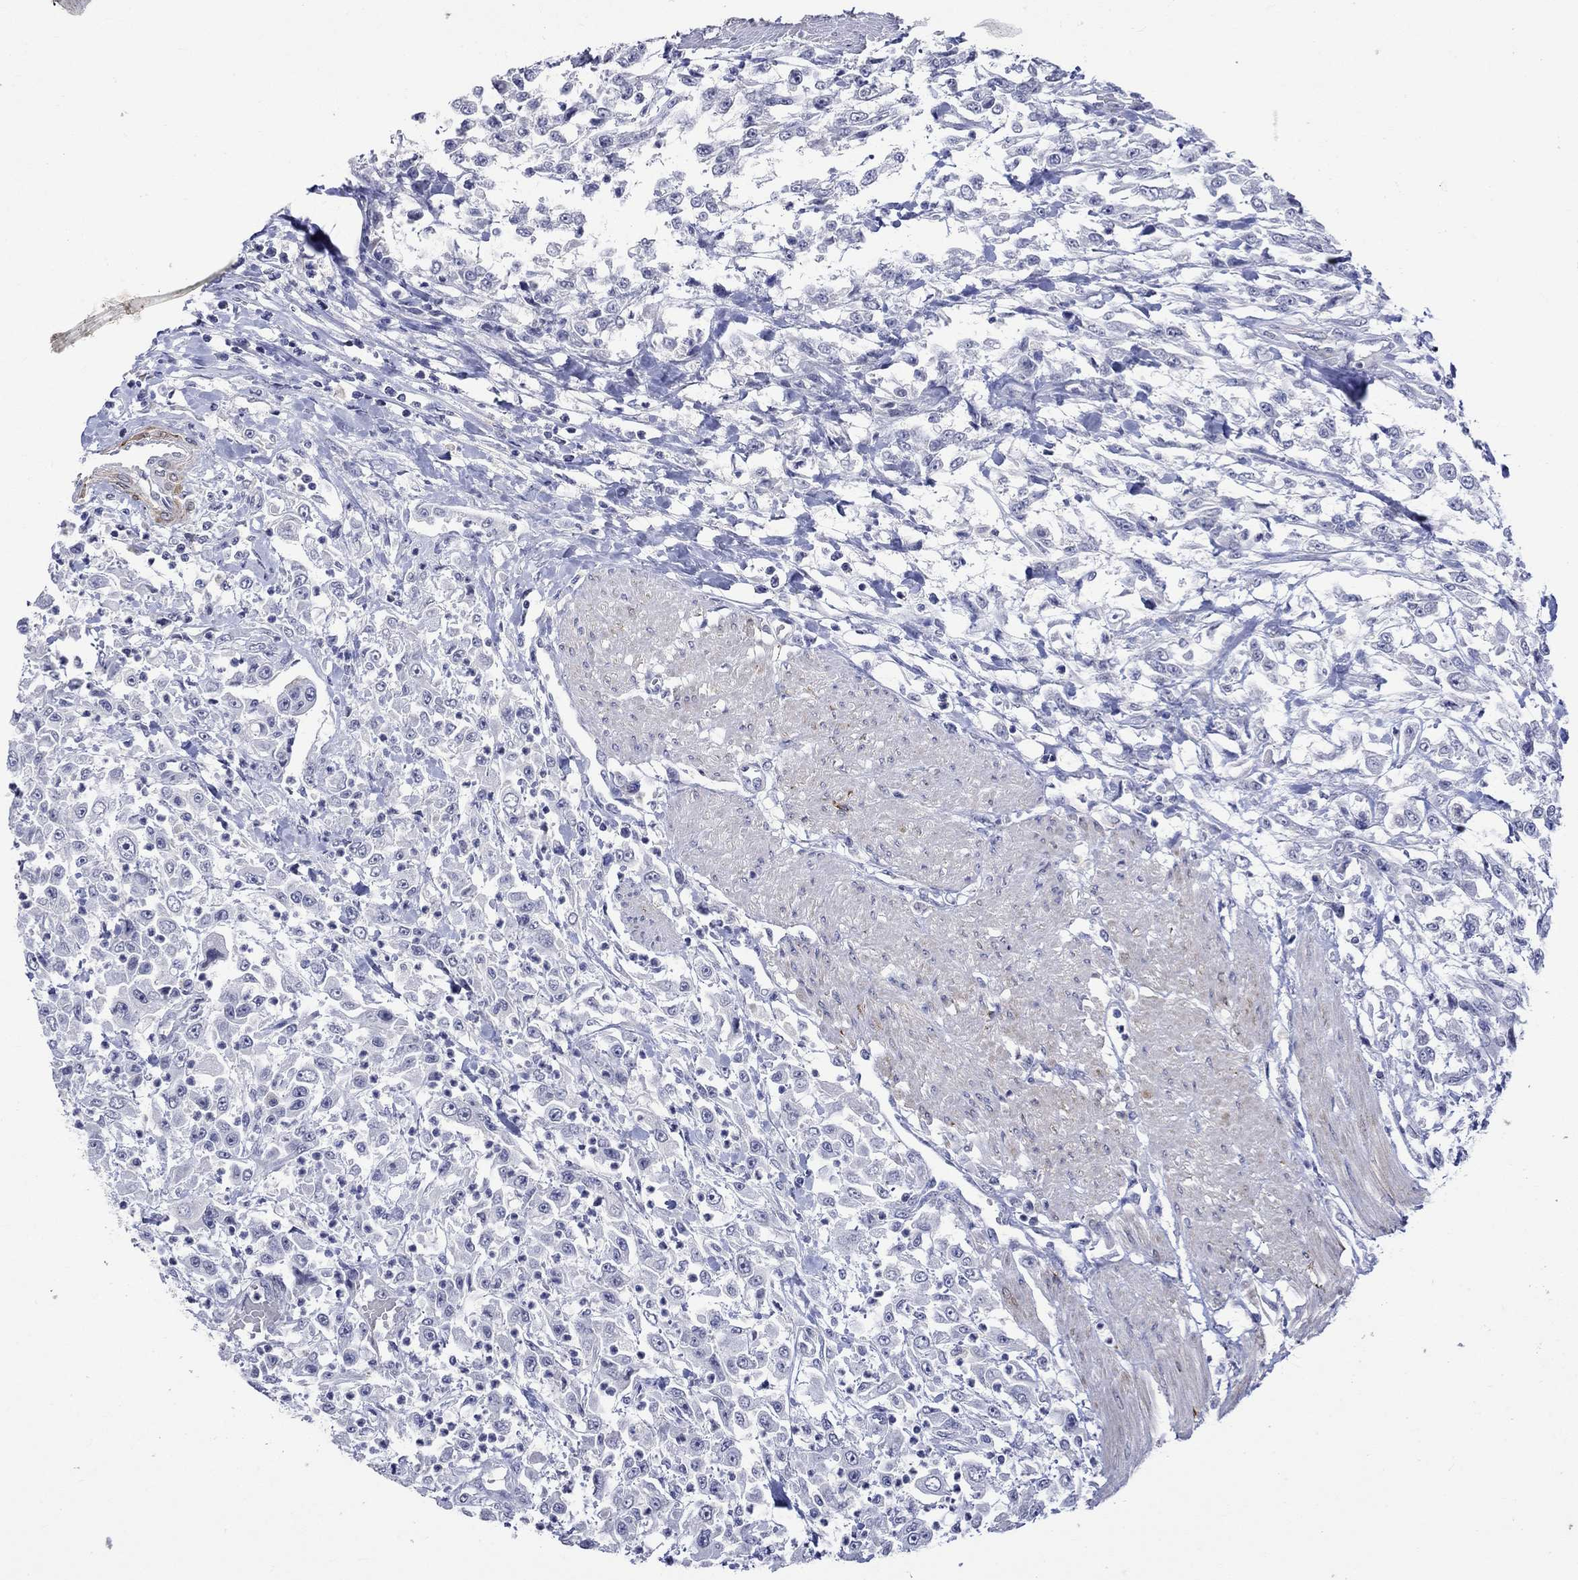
{"staining": {"intensity": "negative", "quantity": "none", "location": "none"}, "tissue": "urothelial cancer", "cell_type": "Tumor cells", "image_type": "cancer", "snomed": [{"axis": "morphology", "description": "Urothelial carcinoma, High grade"}, {"axis": "topography", "description": "Urinary bladder"}], "caption": "Urothelial carcinoma (high-grade) was stained to show a protein in brown. There is no significant expression in tumor cells.", "gene": "CRYAB", "patient": {"sex": "male", "age": 46}}